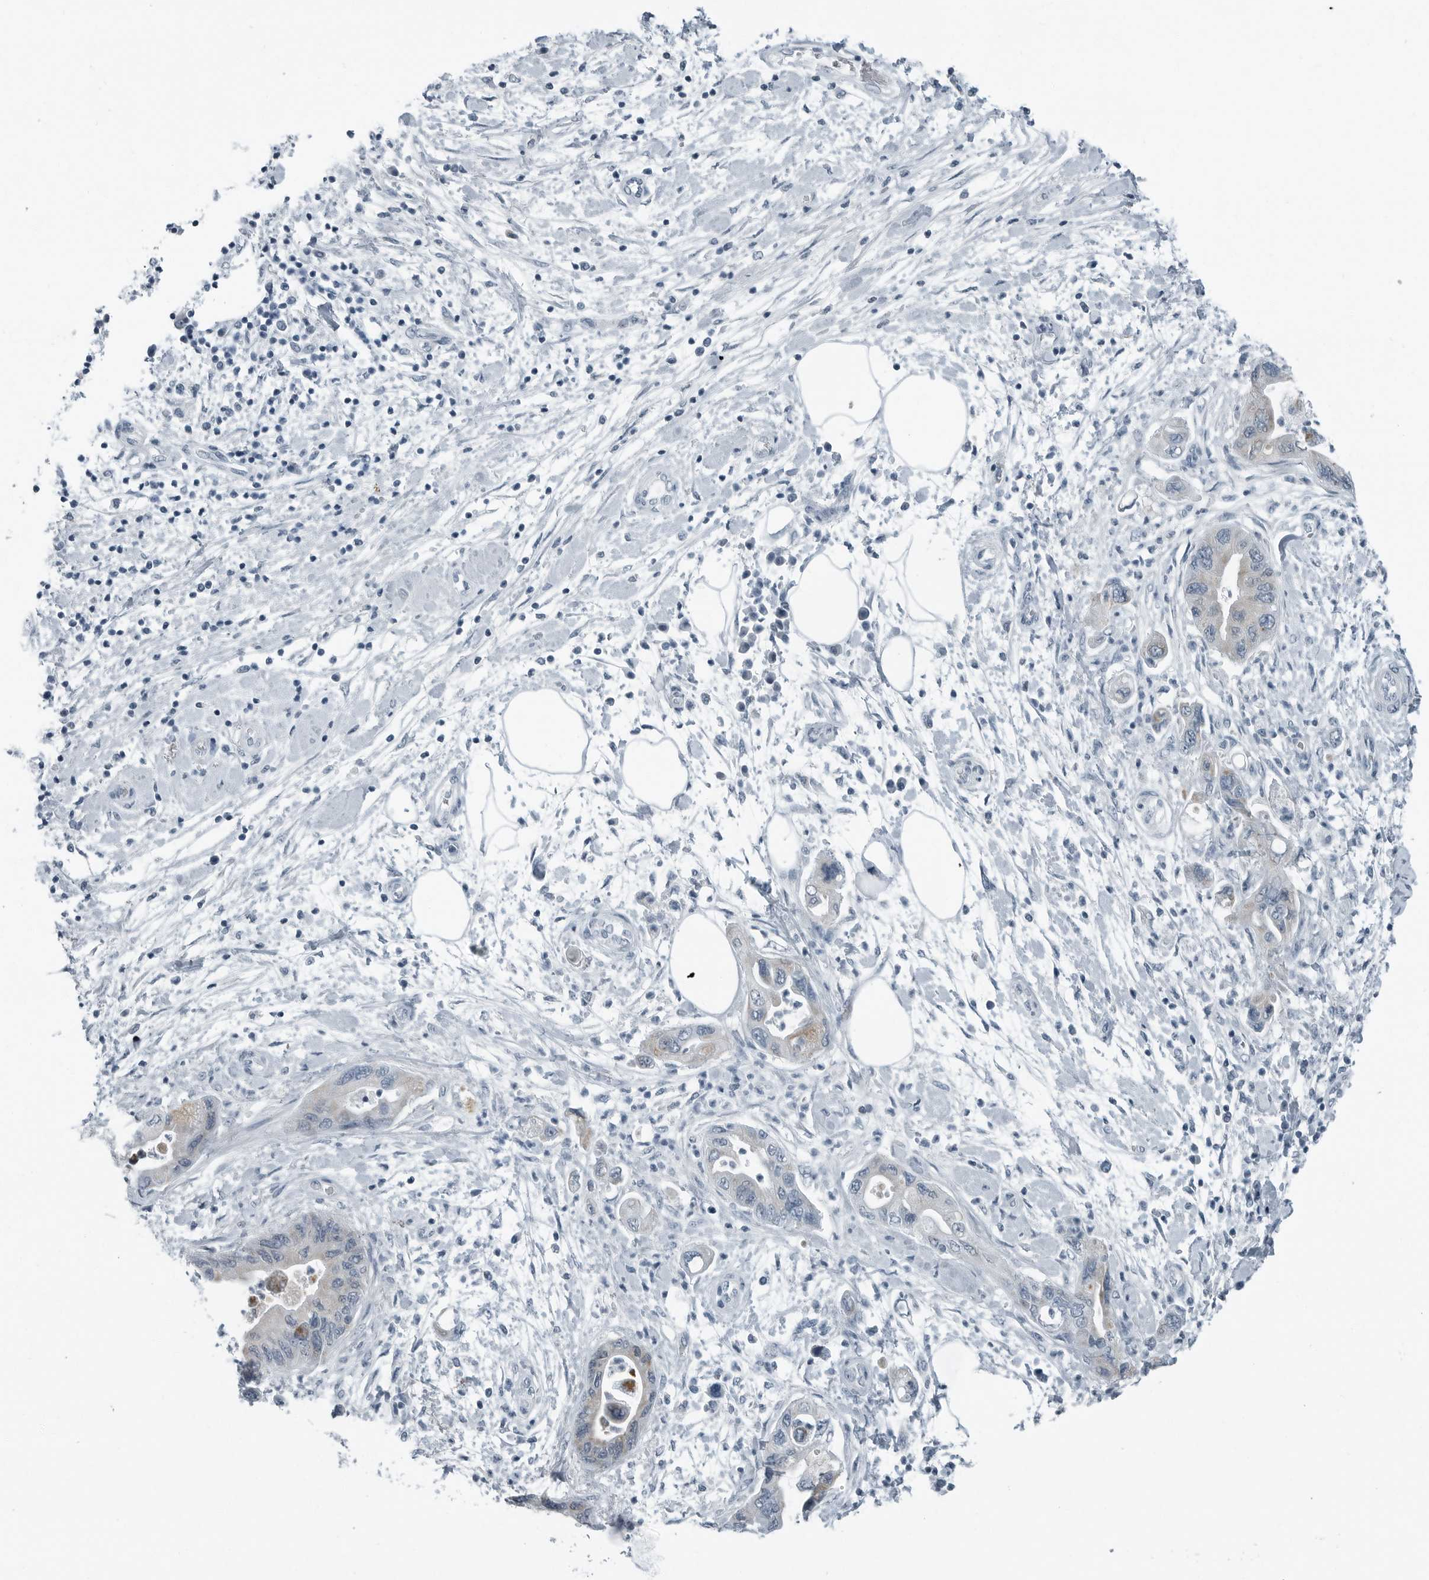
{"staining": {"intensity": "negative", "quantity": "none", "location": "none"}, "tissue": "pancreatic cancer", "cell_type": "Tumor cells", "image_type": "cancer", "snomed": [{"axis": "morphology", "description": "Adenocarcinoma, NOS"}, {"axis": "topography", "description": "Pancreas"}], "caption": "Immunohistochemistry of adenocarcinoma (pancreatic) exhibits no staining in tumor cells. (Immunohistochemistry (ihc), brightfield microscopy, high magnification).", "gene": "ZPBP2", "patient": {"sex": "female", "age": 73}}